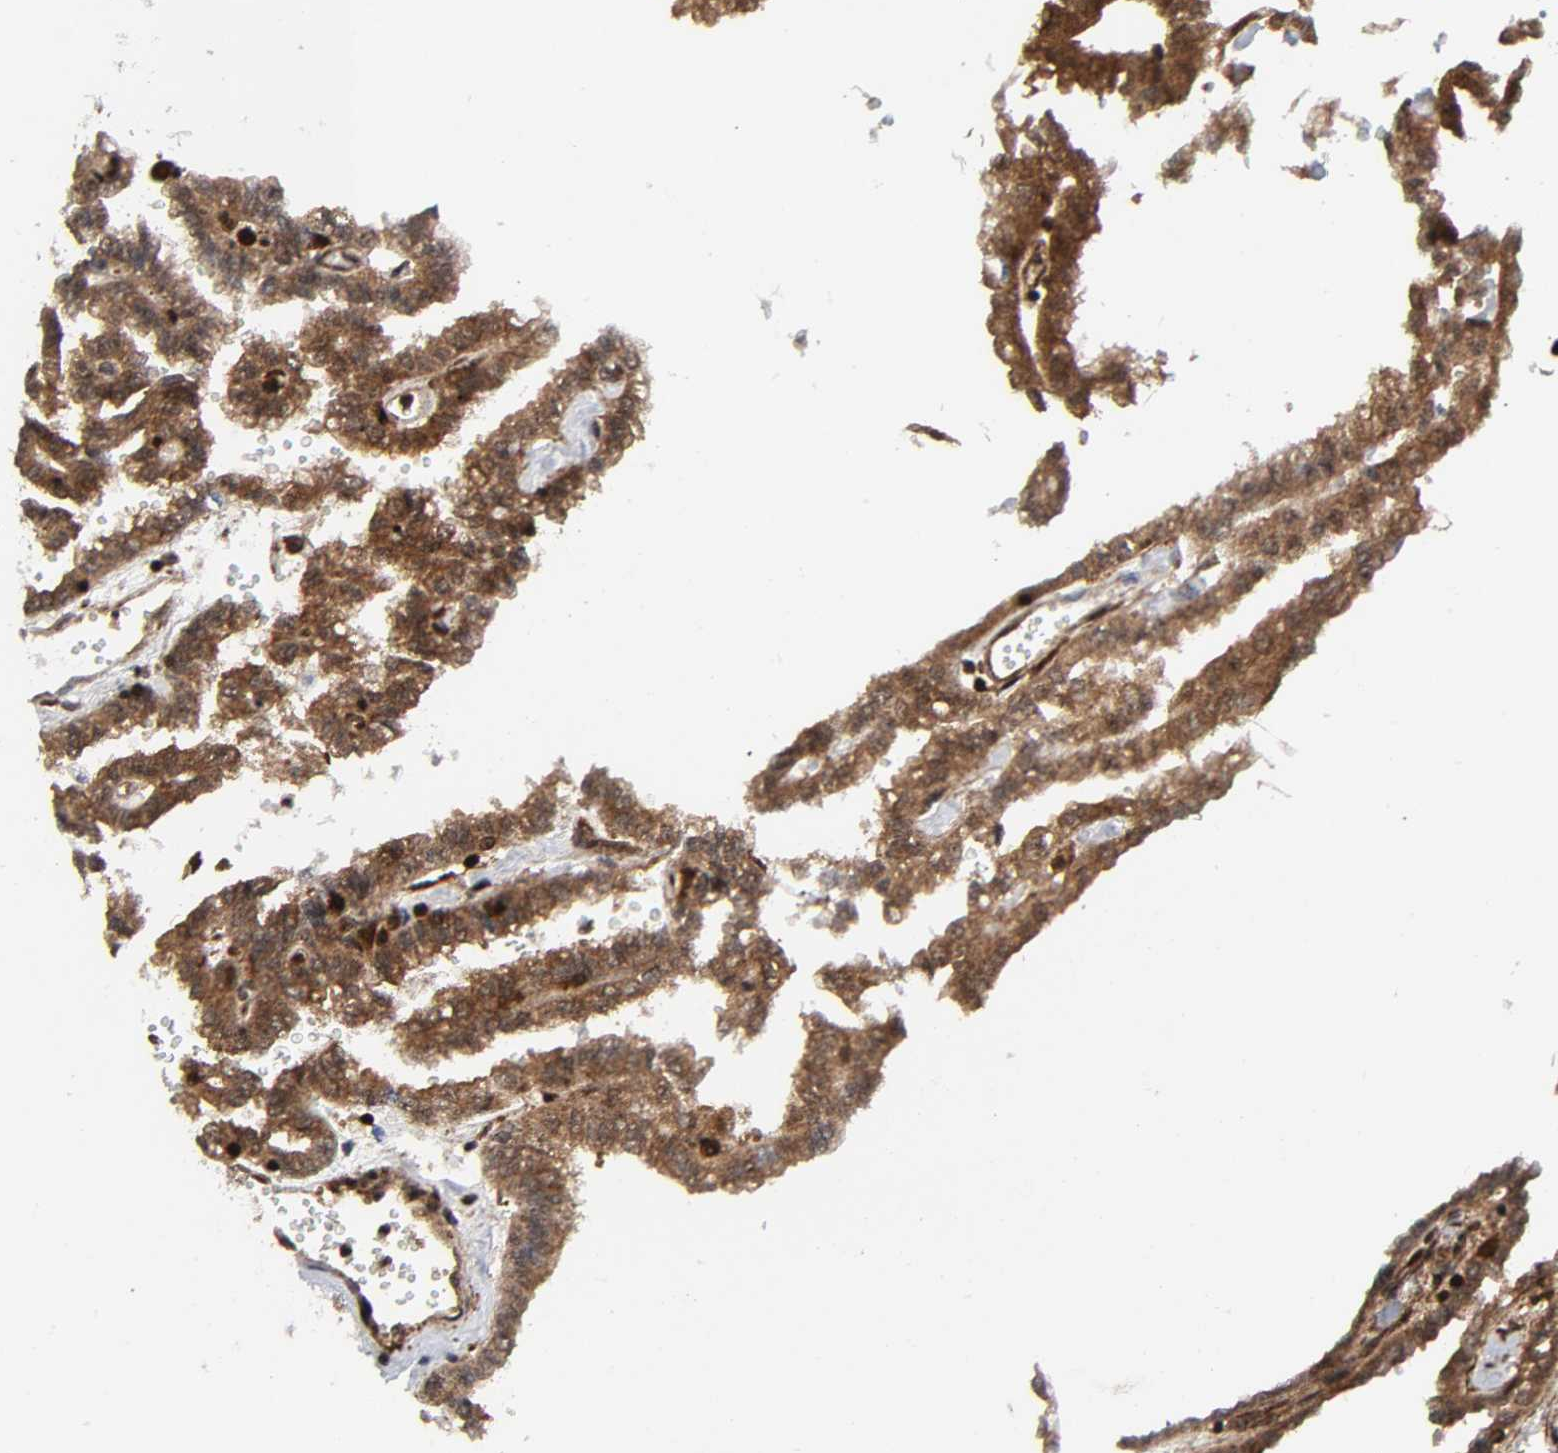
{"staining": {"intensity": "moderate", "quantity": ">75%", "location": "cytoplasmic/membranous"}, "tissue": "renal cancer", "cell_type": "Tumor cells", "image_type": "cancer", "snomed": [{"axis": "morphology", "description": "Inflammation, NOS"}, {"axis": "morphology", "description": "Adenocarcinoma, NOS"}, {"axis": "topography", "description": "Kidney"}], "caption": "Renal adenocarcinoma tissue demonstrates moderate cytoplasmic/membranous staining in approximately >75% of tumor cells", "gene": "MAPK1", "patient": {"sex": "male", "age": 68}}